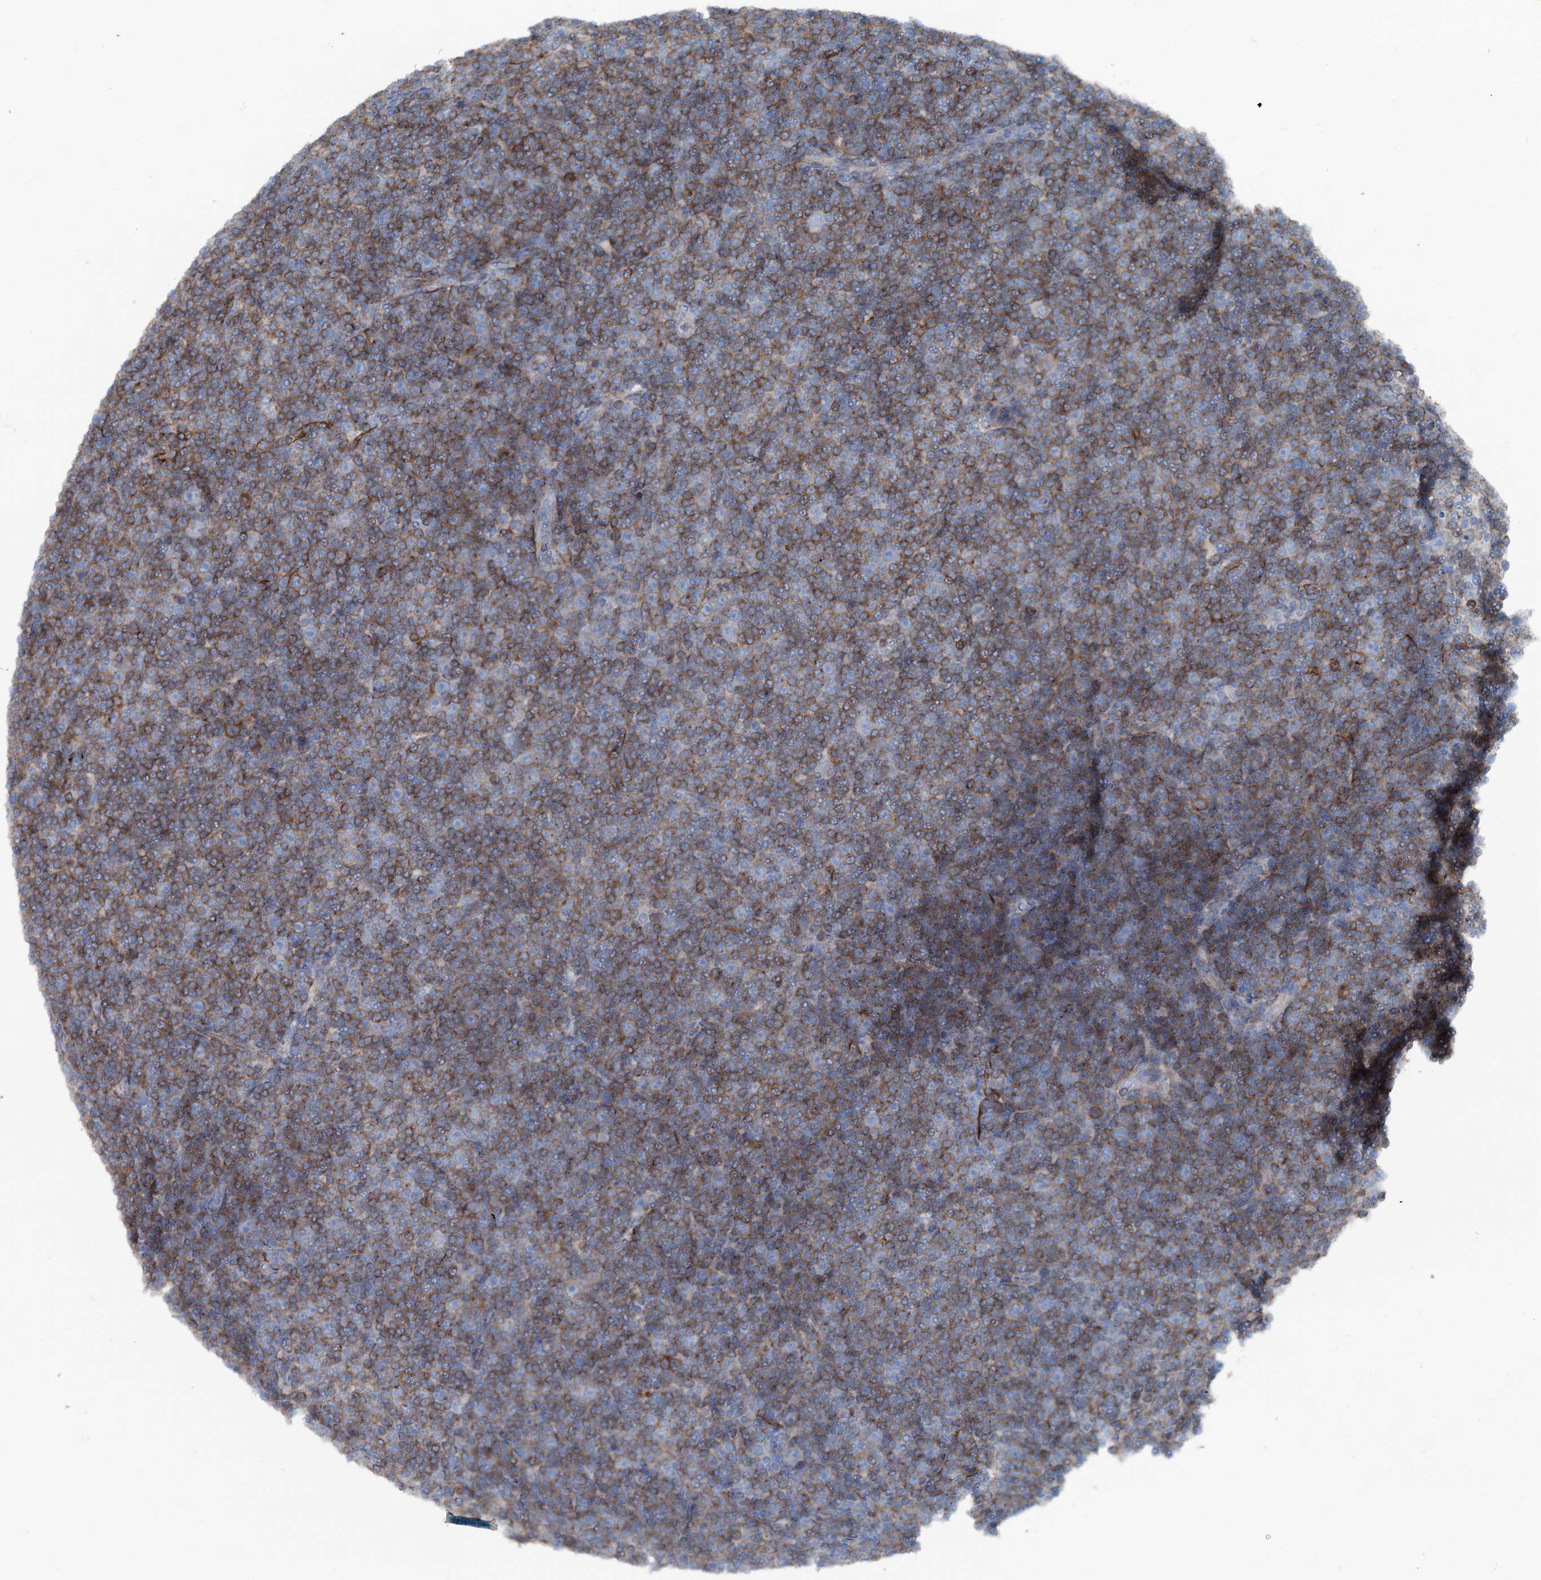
{"staining": {"intensity": "moderate", "quantity": ">75%", "location": "cytoplasmic/membranous"}, "tissue": "lymphoma", "cell_type": "Tumor cells", "image_type": "cancer", "snomed": [{"axis": "morphology", "description": "Malignant lymphoma, non-Hodgkin's type, Low grade"}, {"axis": "topography", "description": "Lymph node"}], "caption": "Immunohistochemistry (IHC) (DAB (3,3'-diaminobenzidine)) staining of human lymphoma exhibits moderate cytoplasmic/membranous protein expression in approximately >75% of tumor cells.", "gene": "CALCOCO1", "patient": {"sex": "female", "age": 67}}